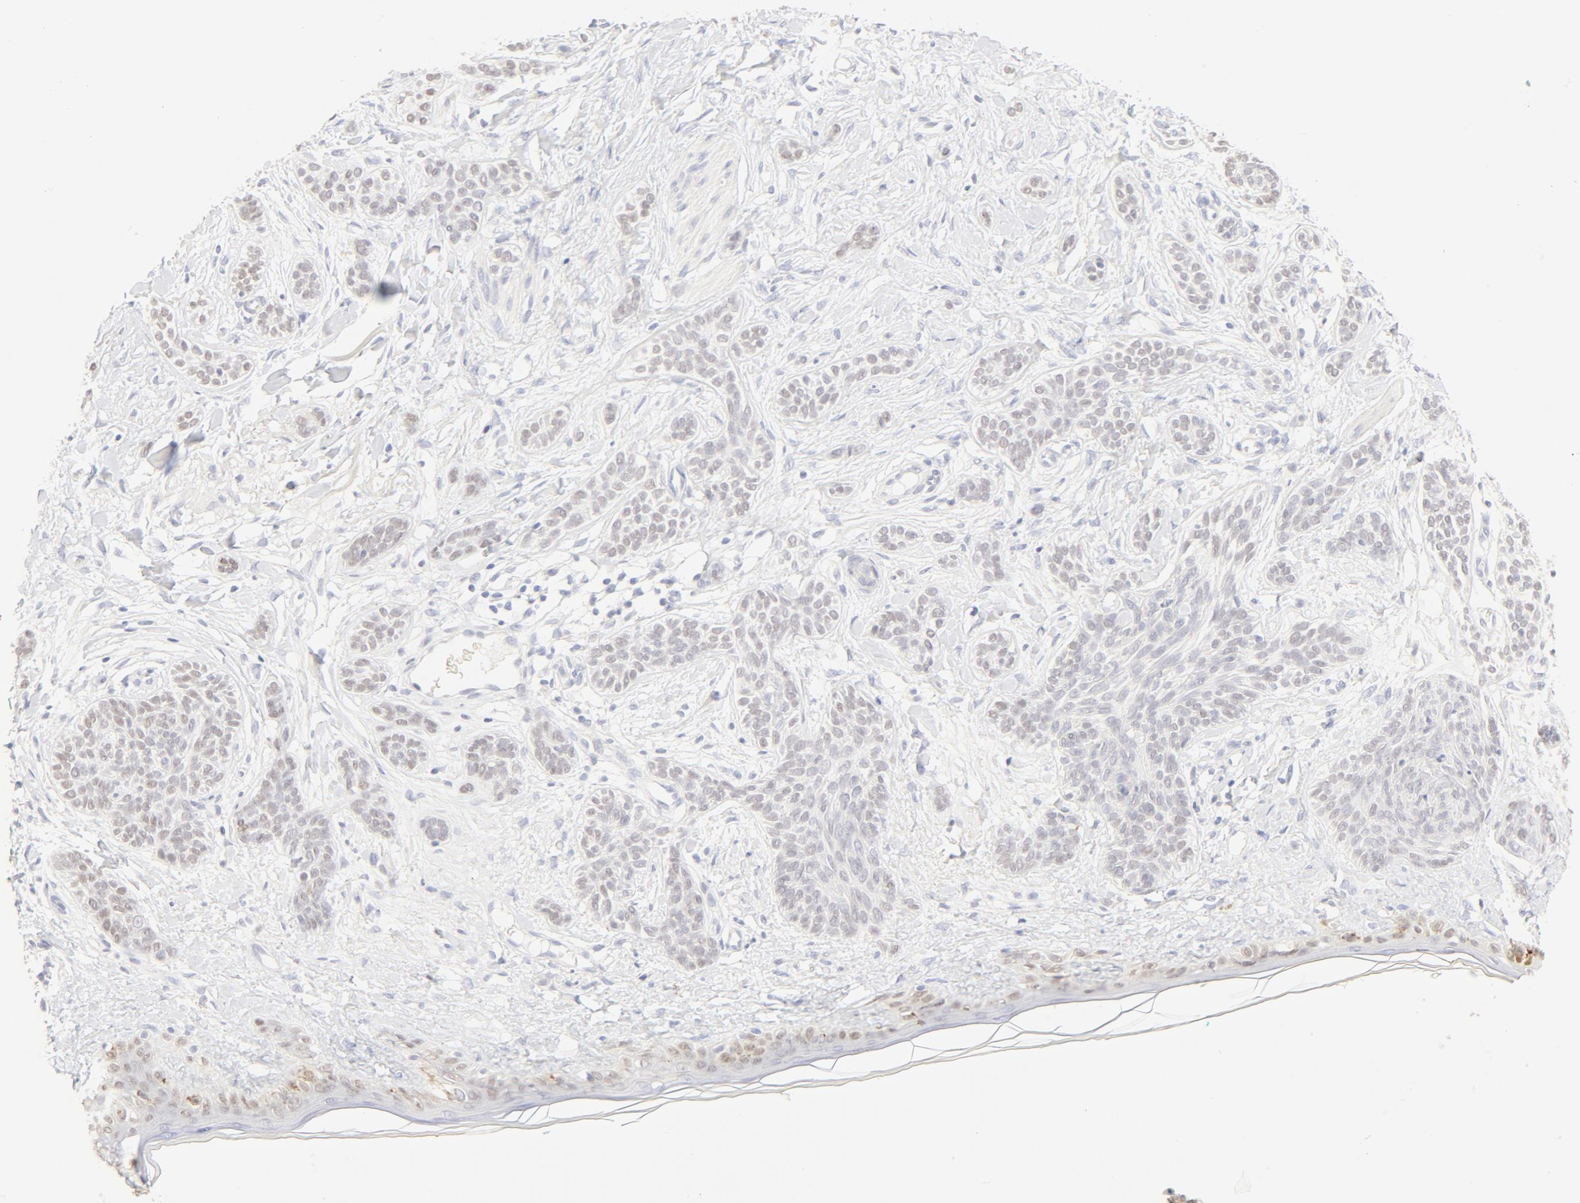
{"staining": {"intensity": "weak", "quantity": "<25%", "location": "nuclear"}, "tissue": "skin cancer", "cell_type": "Tumor cells", "image_type": "cancer", "snomed": [{"axis": "morphology", "description": "Normal tissue, NOS"}, {"axis": "morphology", "description": "Basal cell carcinoma"}, {"axis": "topography", "description": "Skin"}], "caption": "Immunohistochemical staining of human basal cell carcinoma (skin) displays no significant expression in tumor cells.", "gene": "FCGBP", "patient": {"sex": "male", "age": 63}}